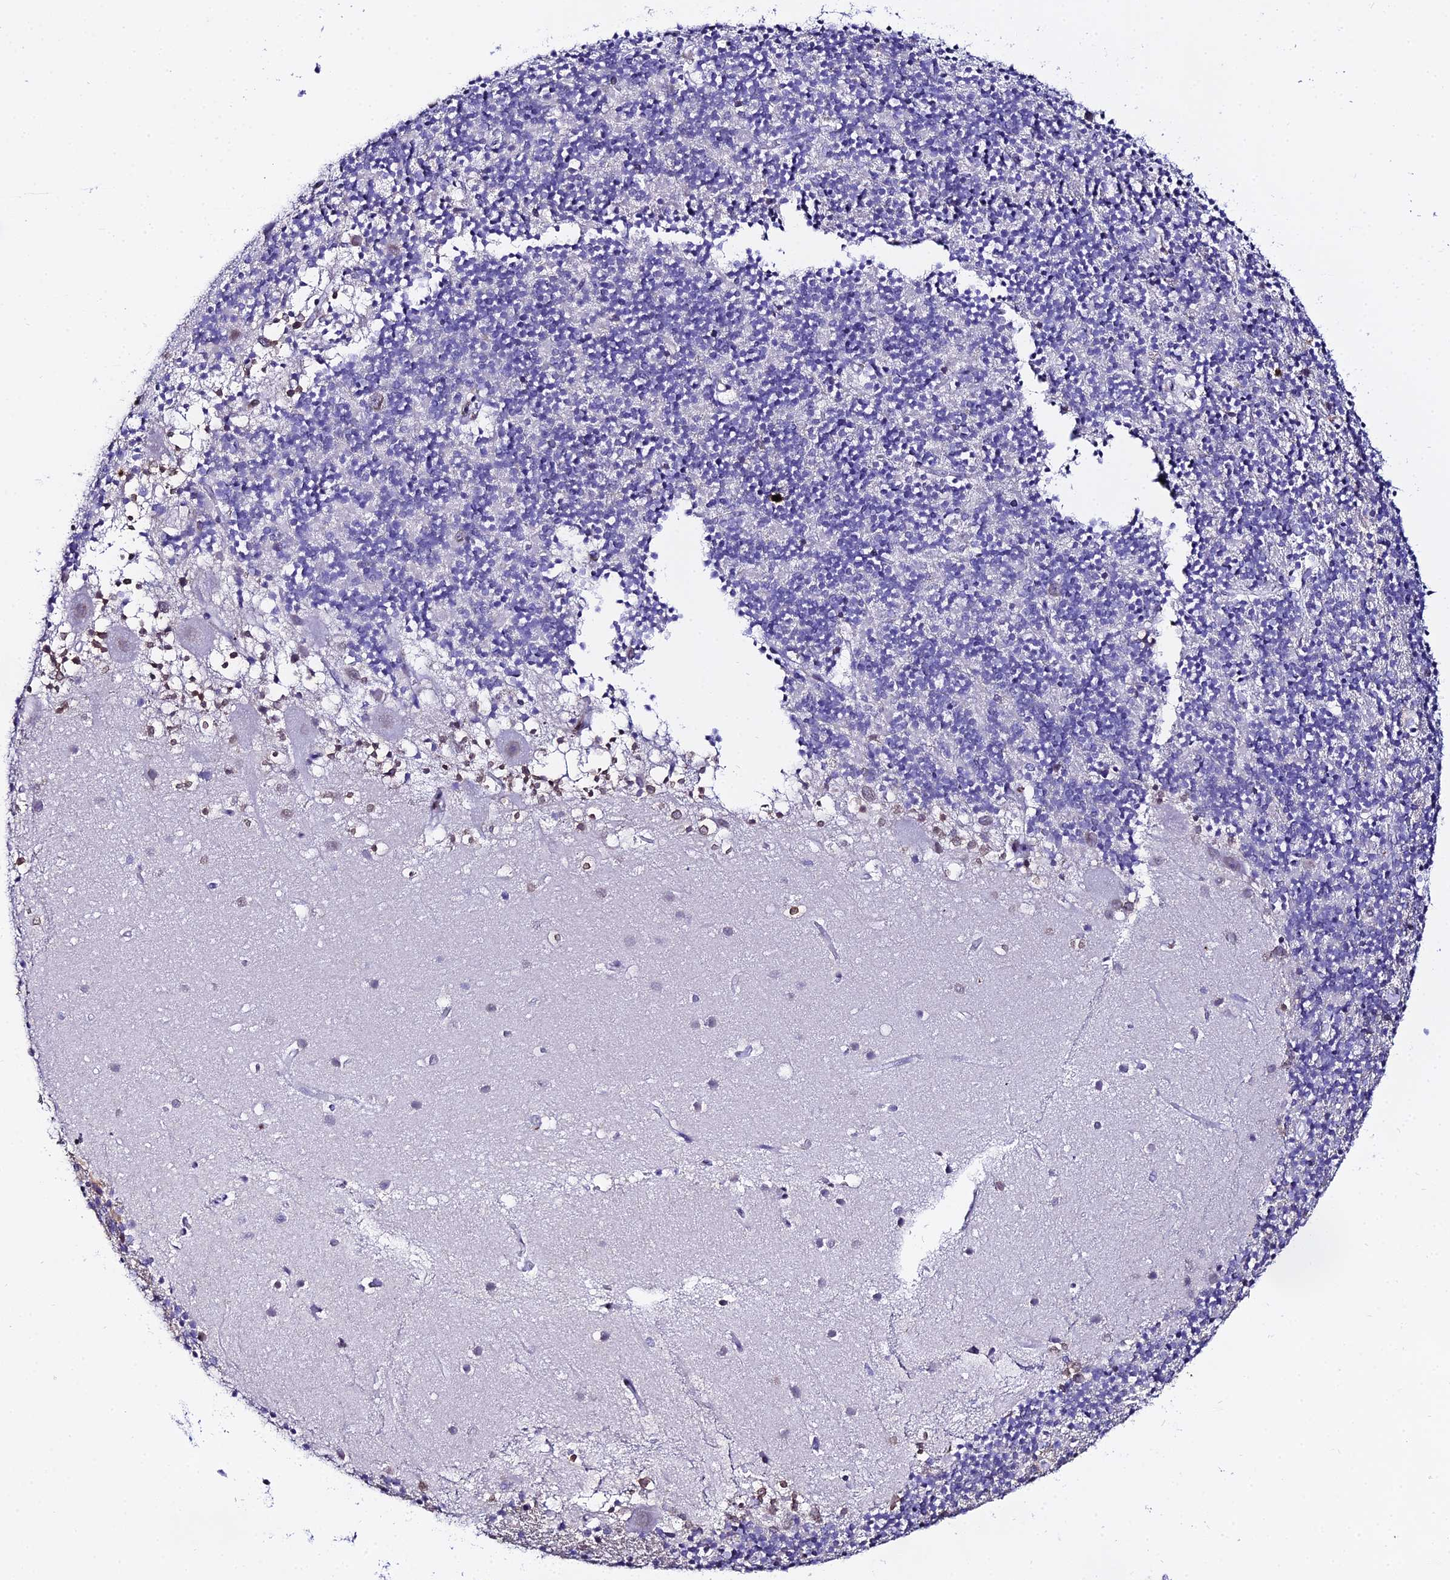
{"staining": {"intensity": "negative", "quantity": "none", "location": "none"}, "tissue": "cerebellum", "cell_type": "Cells in granular layer", "image_type": "normal", "snomed": [{"axis": "morphology", "description": "Normal tissue, NOS"}, {"axis": "topography", "description": "Cerebellum"}], "caption": "IHC micrograph of benign human cerebellum stained for a protein (brown), which displays no staining in cells in granular layer.", "gene": "MCM10", "patient": {"sex": "male", "age": 54}}